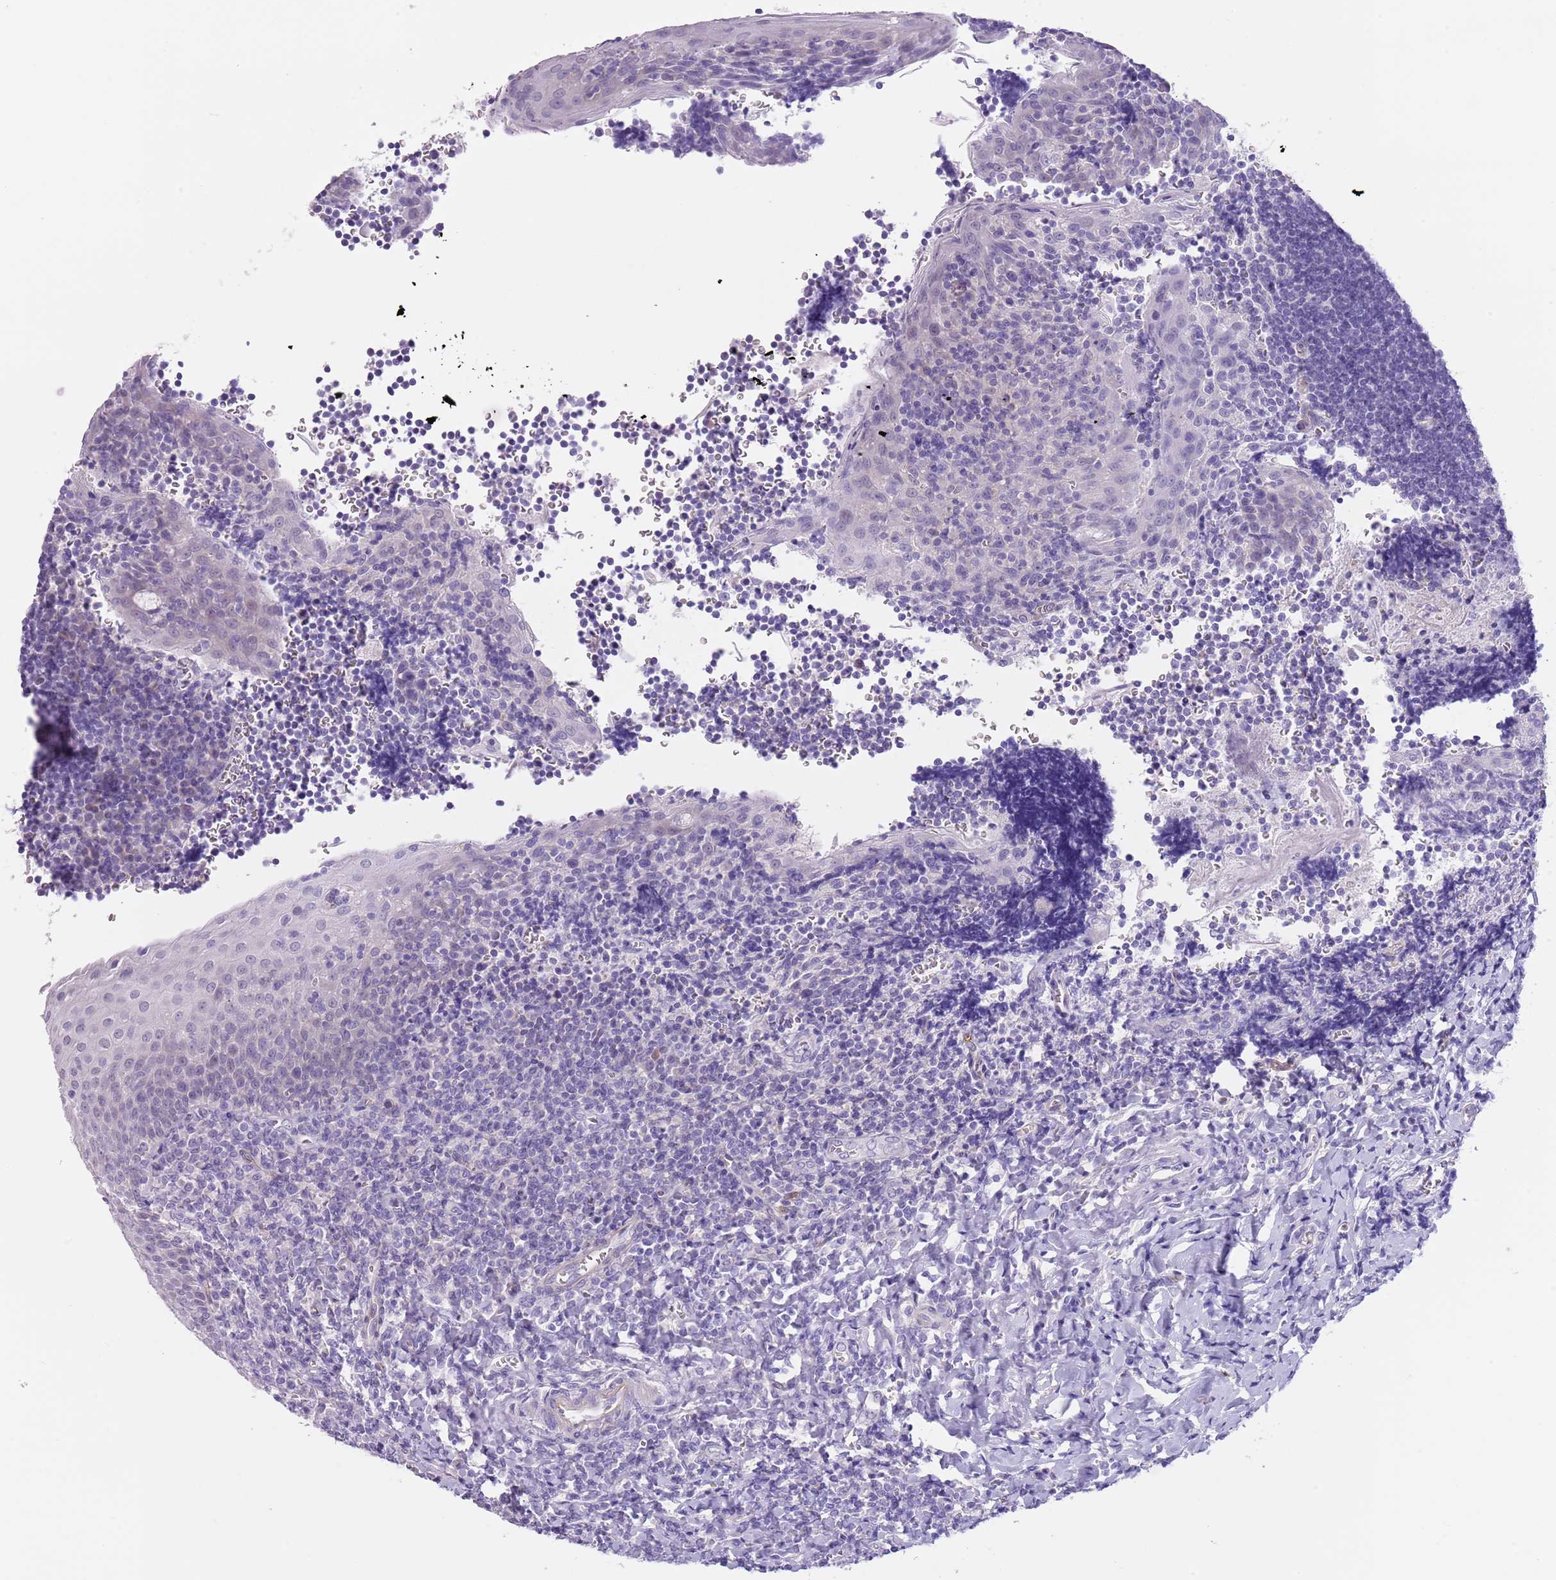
{"staining": {"intensity": "negative", "quantity": "none", "location": "none"}, "tissue": "tonsil", "cell_type": "Germinal center cells", "image_type": "normal", "snomed": [{"axis": "morphology", "description": "Normal tissue, NOS"}, {"axis": "topography", "description": "Tonsil"}], "caption": "Immunohistochemistry photomicrograph of benign human tonsil stained for a protein (brown), which reveals no positivity in germinal center cells. The staining is performed using DAB (3,3'-diaminobenzidine) brown chromogen with nuclei counter-stained in using hematoxylin.", "gene": "TSGA13", "patient": {"sex": "male", "age": 27}}